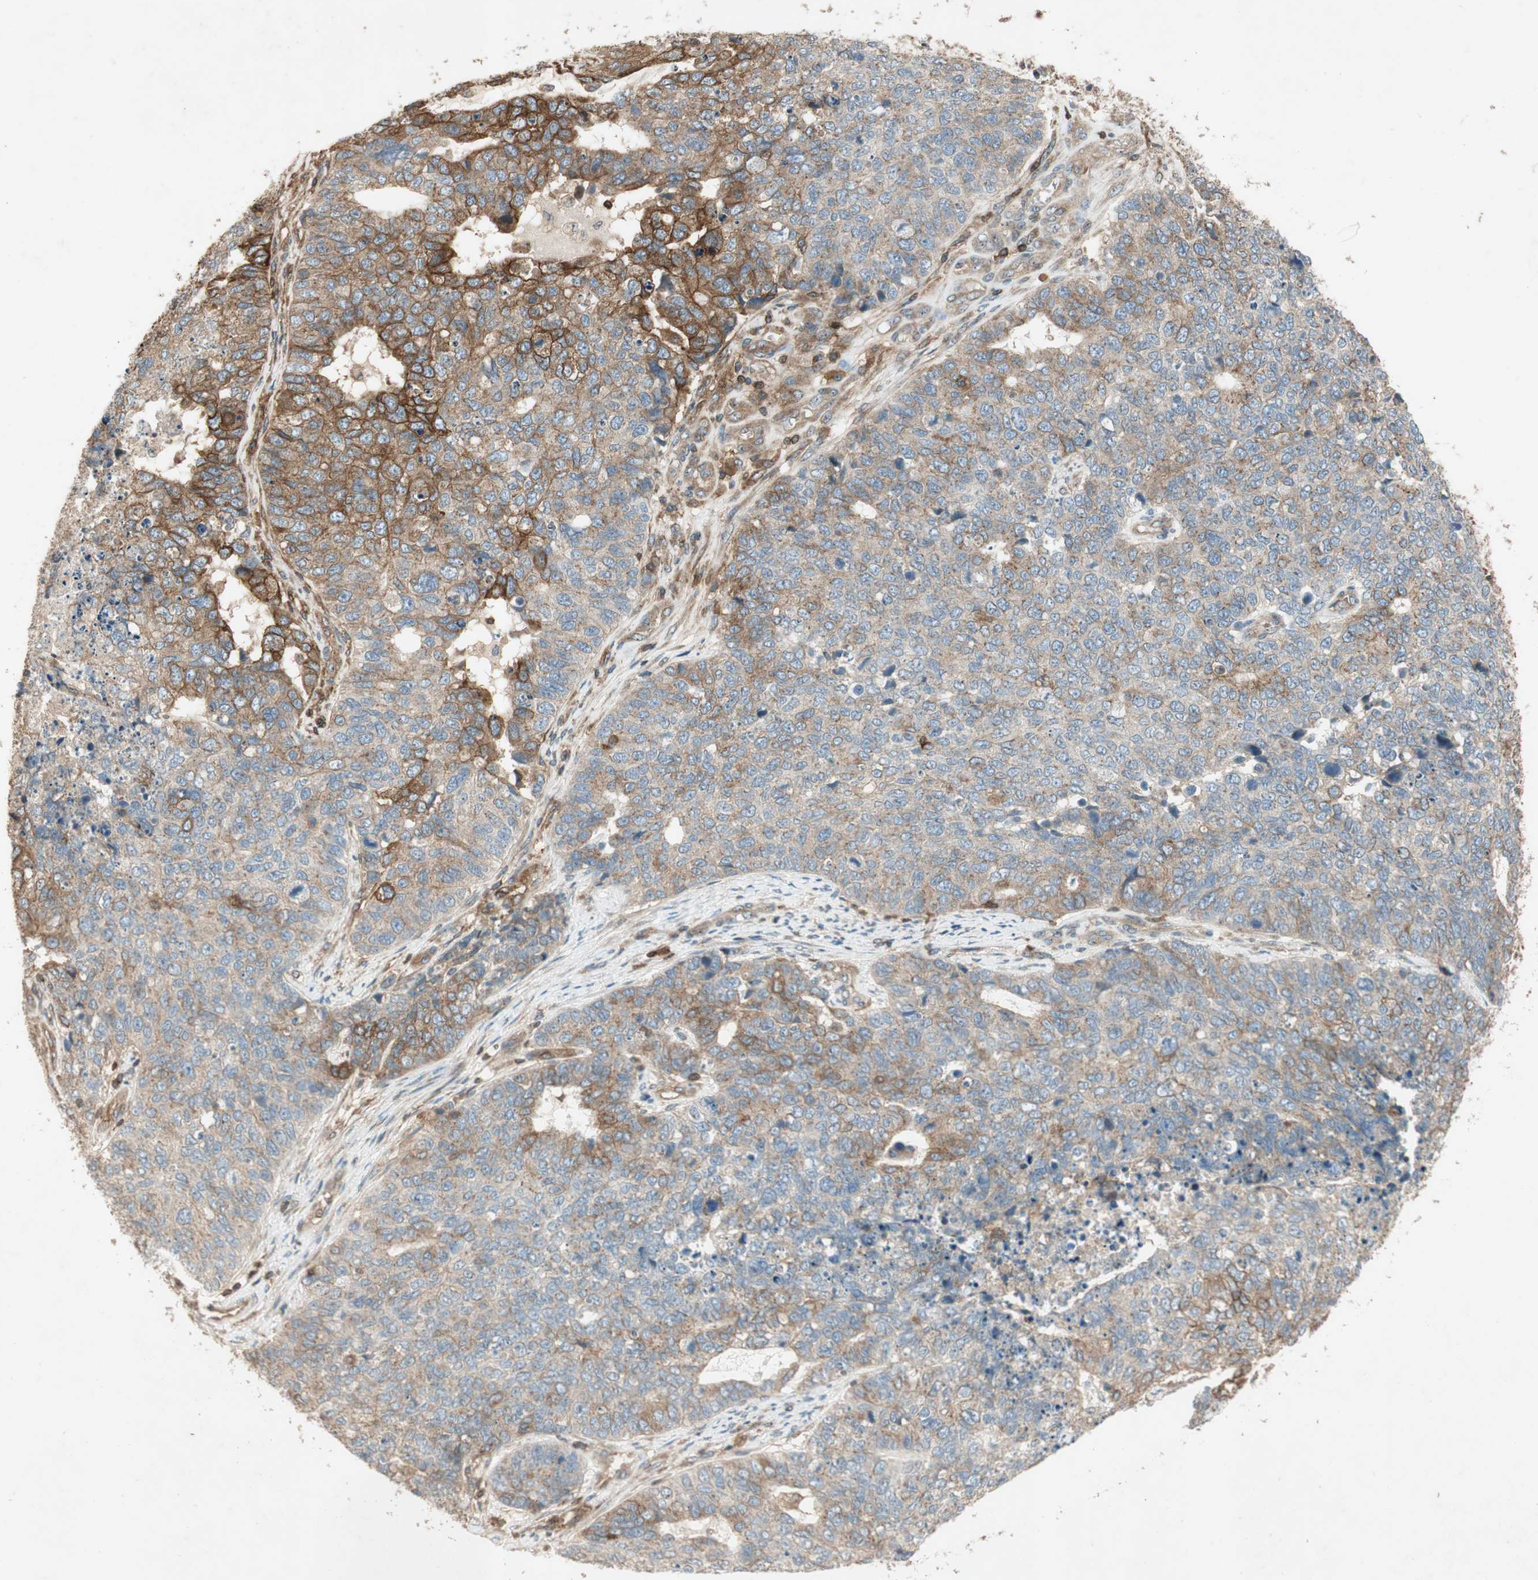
{"staining": {"intensity": "moderate", "quantity": ">75%", "location": "cytoplasmic/membranous"}, "tissue": "cervical cancer", "cell_type": "Tumor cells", "image_type": "cancer", "snomed": [{"axis": "morphology", "description": "Squamous cell carcinoma, NOS"}, {"axis": "topography", "description": "Cervix"}], "caption": "Squamous cell carcinoma (cervical) tissue demonstrates moderate cytoplasmic/membranous staining in about >75% of tumor cells, visualized by immunohistochemistry.", "gene": "BTN3A3", "patient": {"sex": "female", "age": 63}}